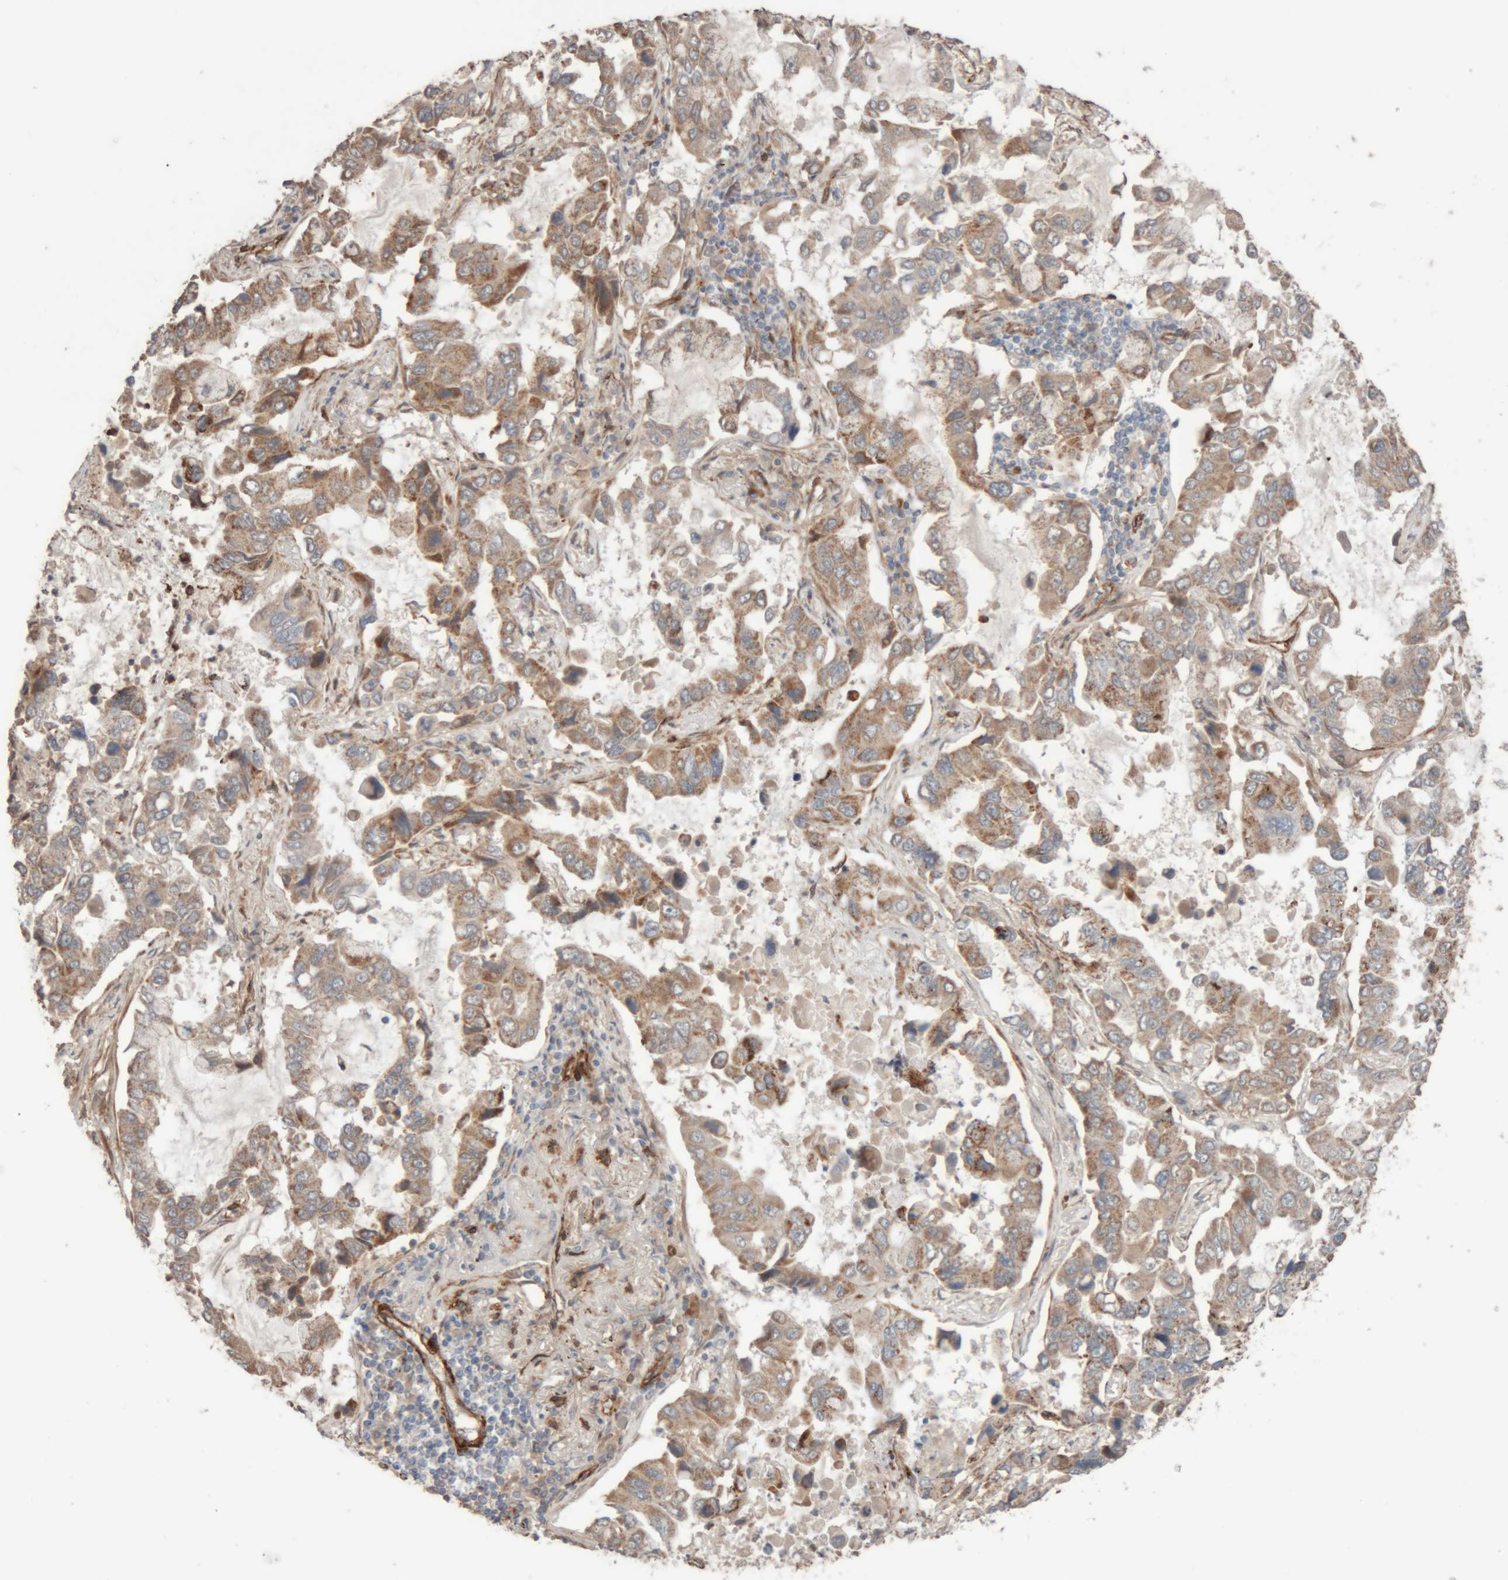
{"staining": {"intensity": "moderate", "quantity": "25%-75%", "location": "cytoplasmic/membranous"}, "tissue": "lung cancer", "cell_type": "Tumor cells", "image_type": "cancer", "snomed": [{"axis": "morphology", "description": "Adenocarcinoma, NOS"}, {"axis": "topography", "description": "Lung"}], "caption": "A high-resolution image shows IHC staining of adenocarcinoma (lung), which reveals moderate cytoplasmic/membranous expression in about 25%-75% of tumor cells.", "gene": "RAB32", "patient": {"sex": "male", "age": 64}}